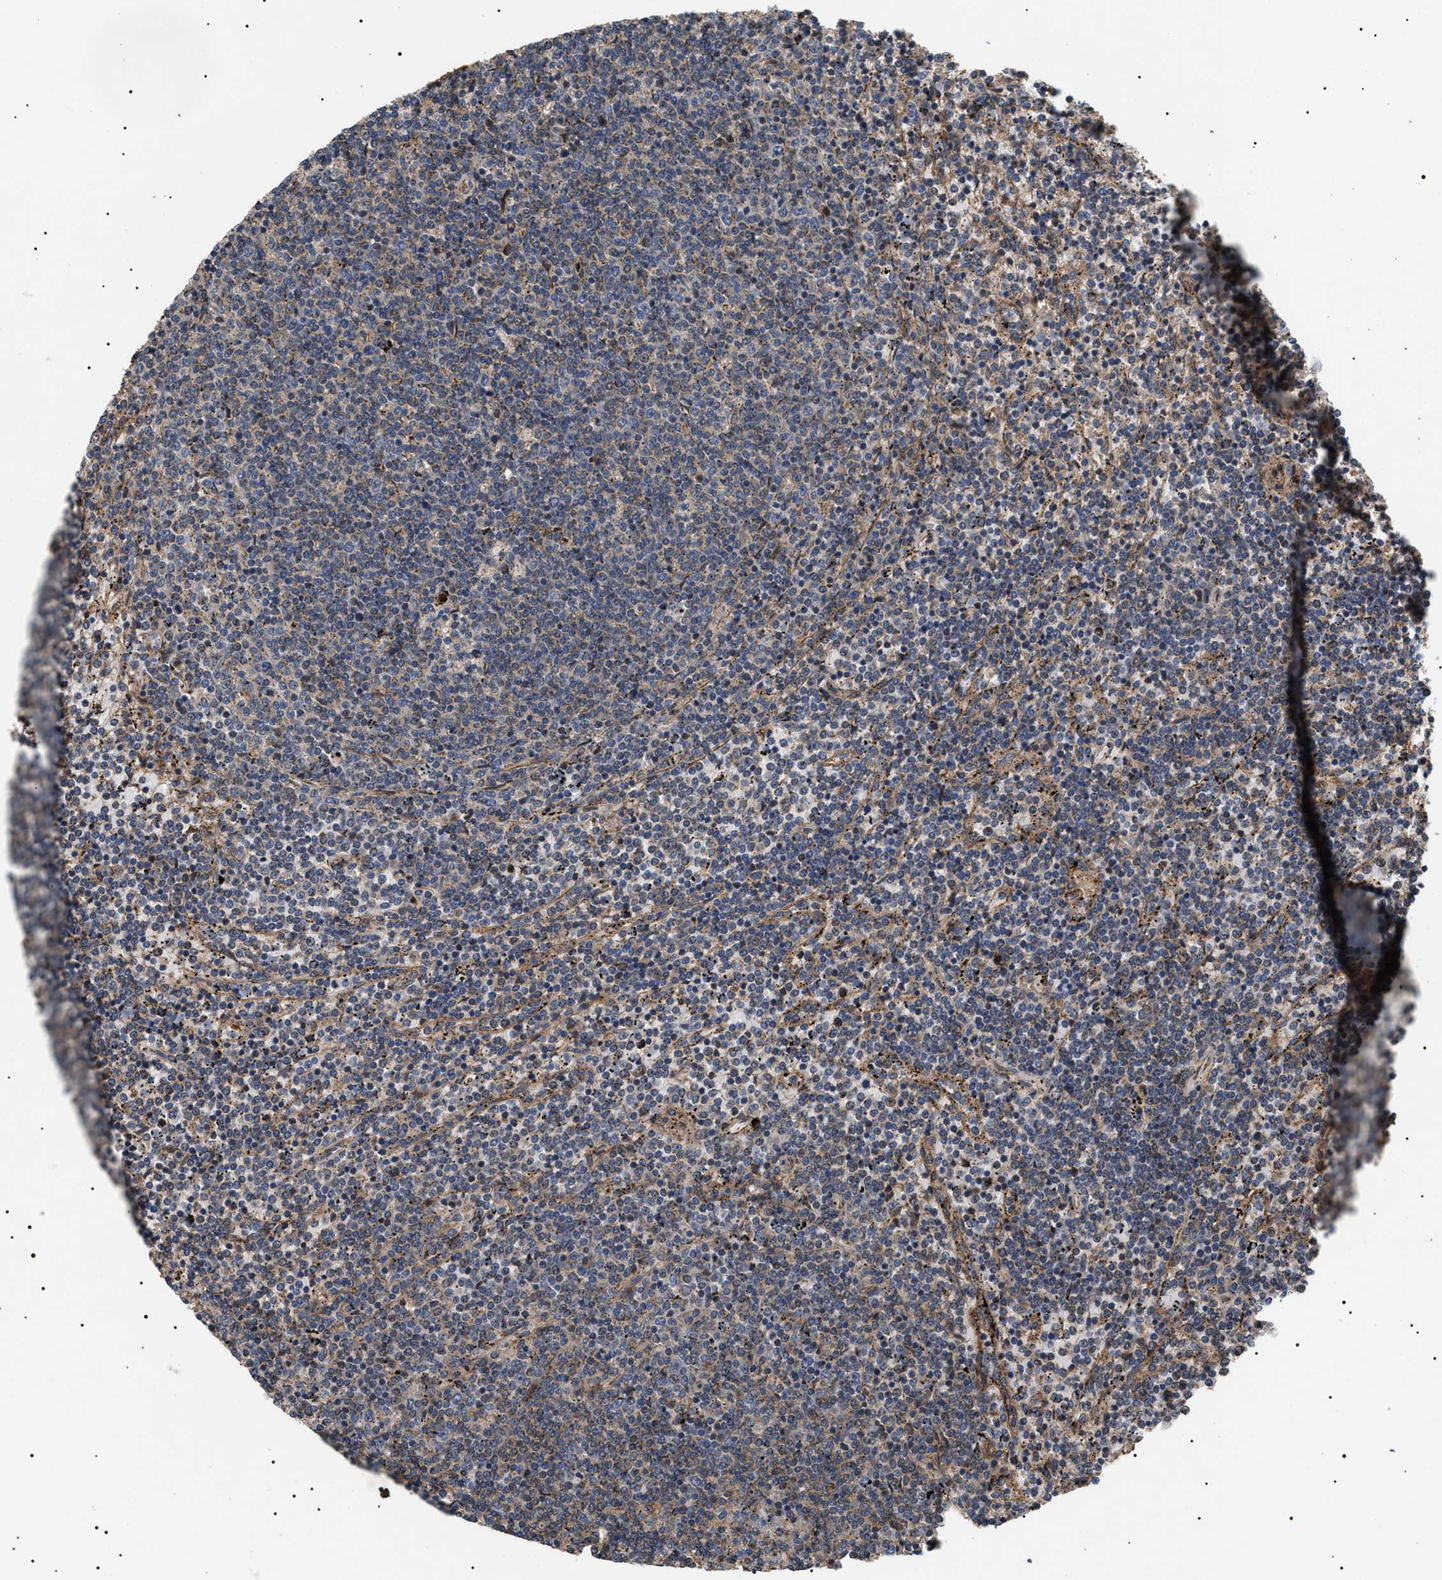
{"staining": {"intensity": "moderate", "quantity": "<25%", "location": "nuclear"}, "tissue": "lymphoma", "cell_type": "Tumor cells", "image_type": "cancer", "snomed": [{"axis": "morphology", "description": "Malignant lymphoma, non-Hodgkin's type, Low grade"}, {"axis": "topography", "description": "Spleen"}], "caption": "Lymphoma stained for a protein exhibits moderate nuclear positivity in tumor cells.", "gene": "ZBTB26", "patient": {"sex": "female", "age": 50}}